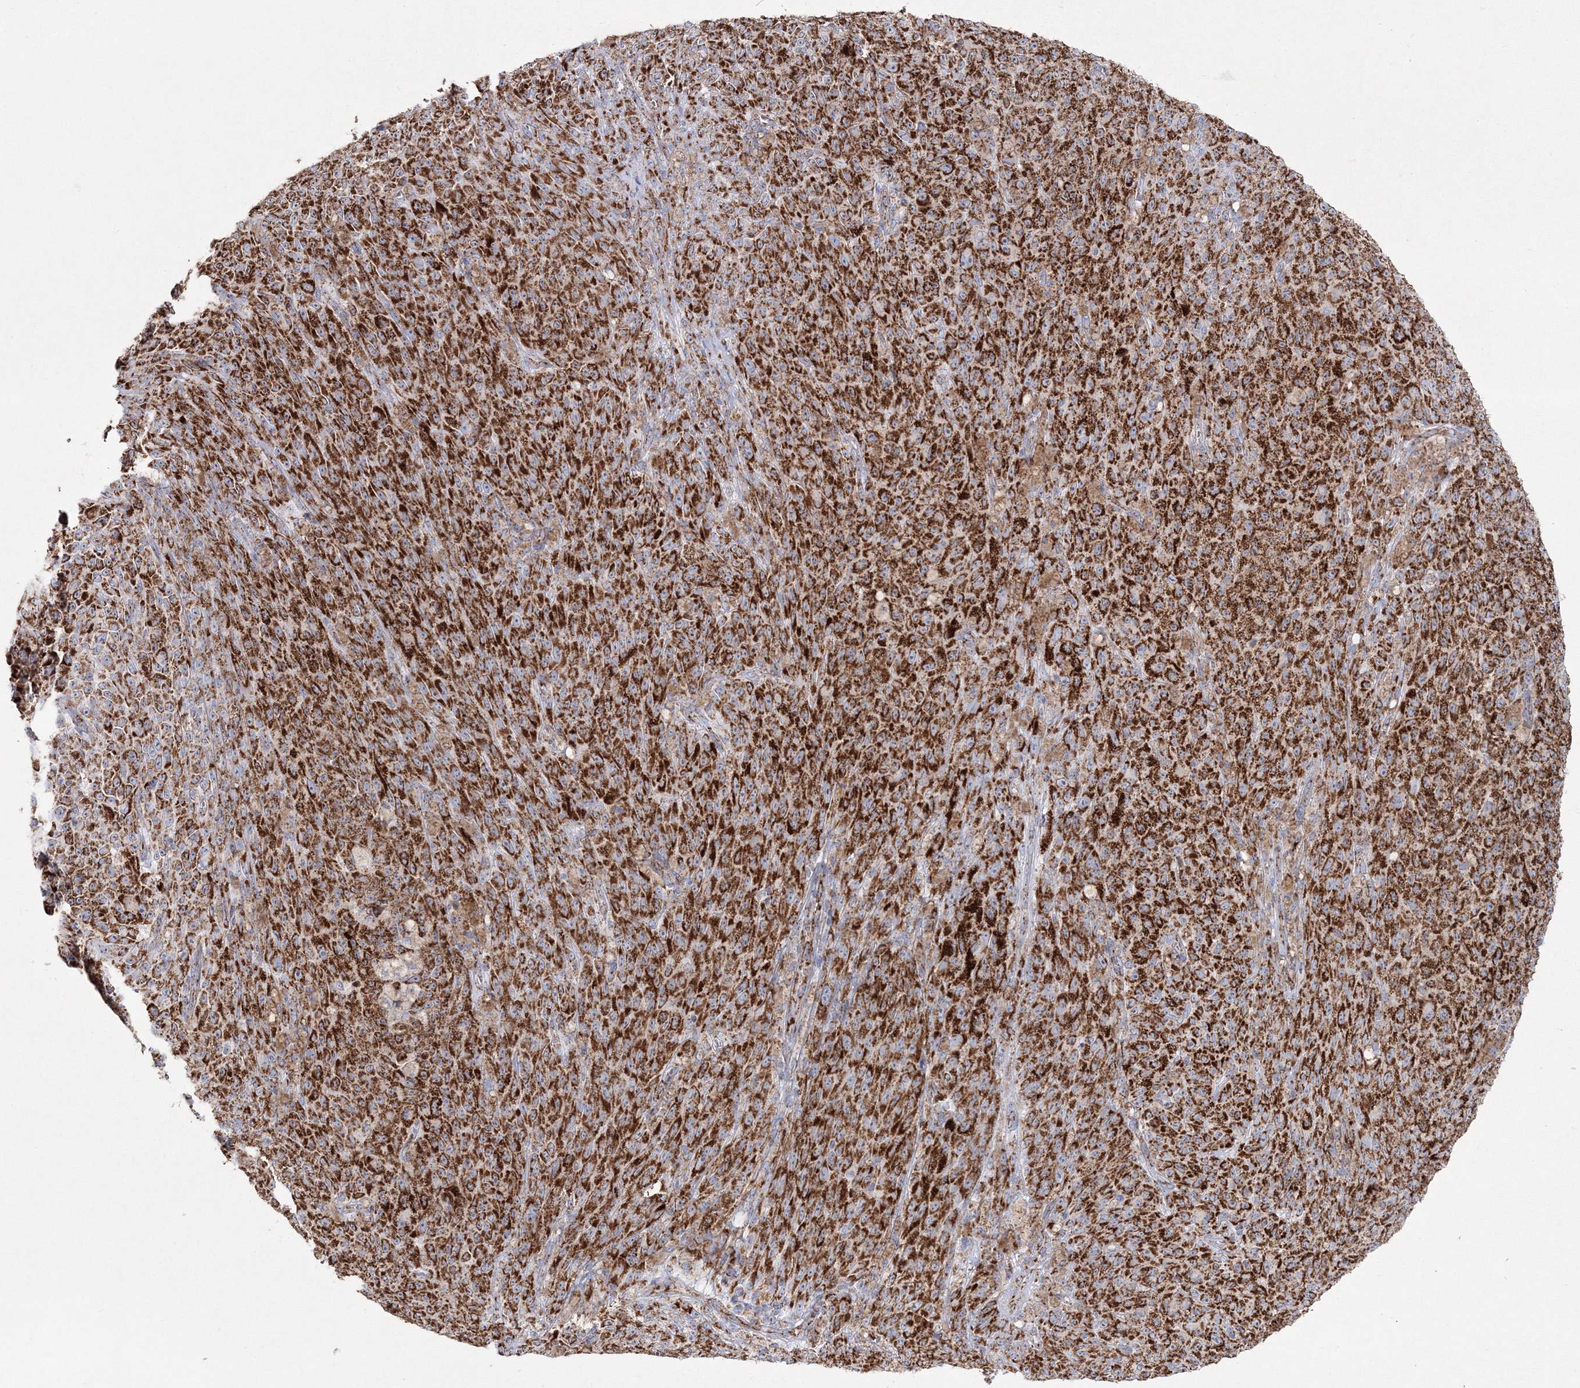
{"staining": {"intensity": "strong", "quantity": ">75%", "location": "cytoplasmic/membranous"}, "tissue": "melanoma", "cell_type": "Tumor cells", "image_type": "cancer", "snomed": [{"axis": "morphology", "description": "Malignant melanoma, NOS"}, {"axis": "topography", "description": "Skin"}], "caption": "IHC photomicrograph of human malignant melanoma stained for a protein (brown), which exhibits high levels of strong cytoplasmic/membranous positivity in approximately >75% of tumor cells.", "gene": "HIBCH", "patient": {"sex": "female", "age": 82}}